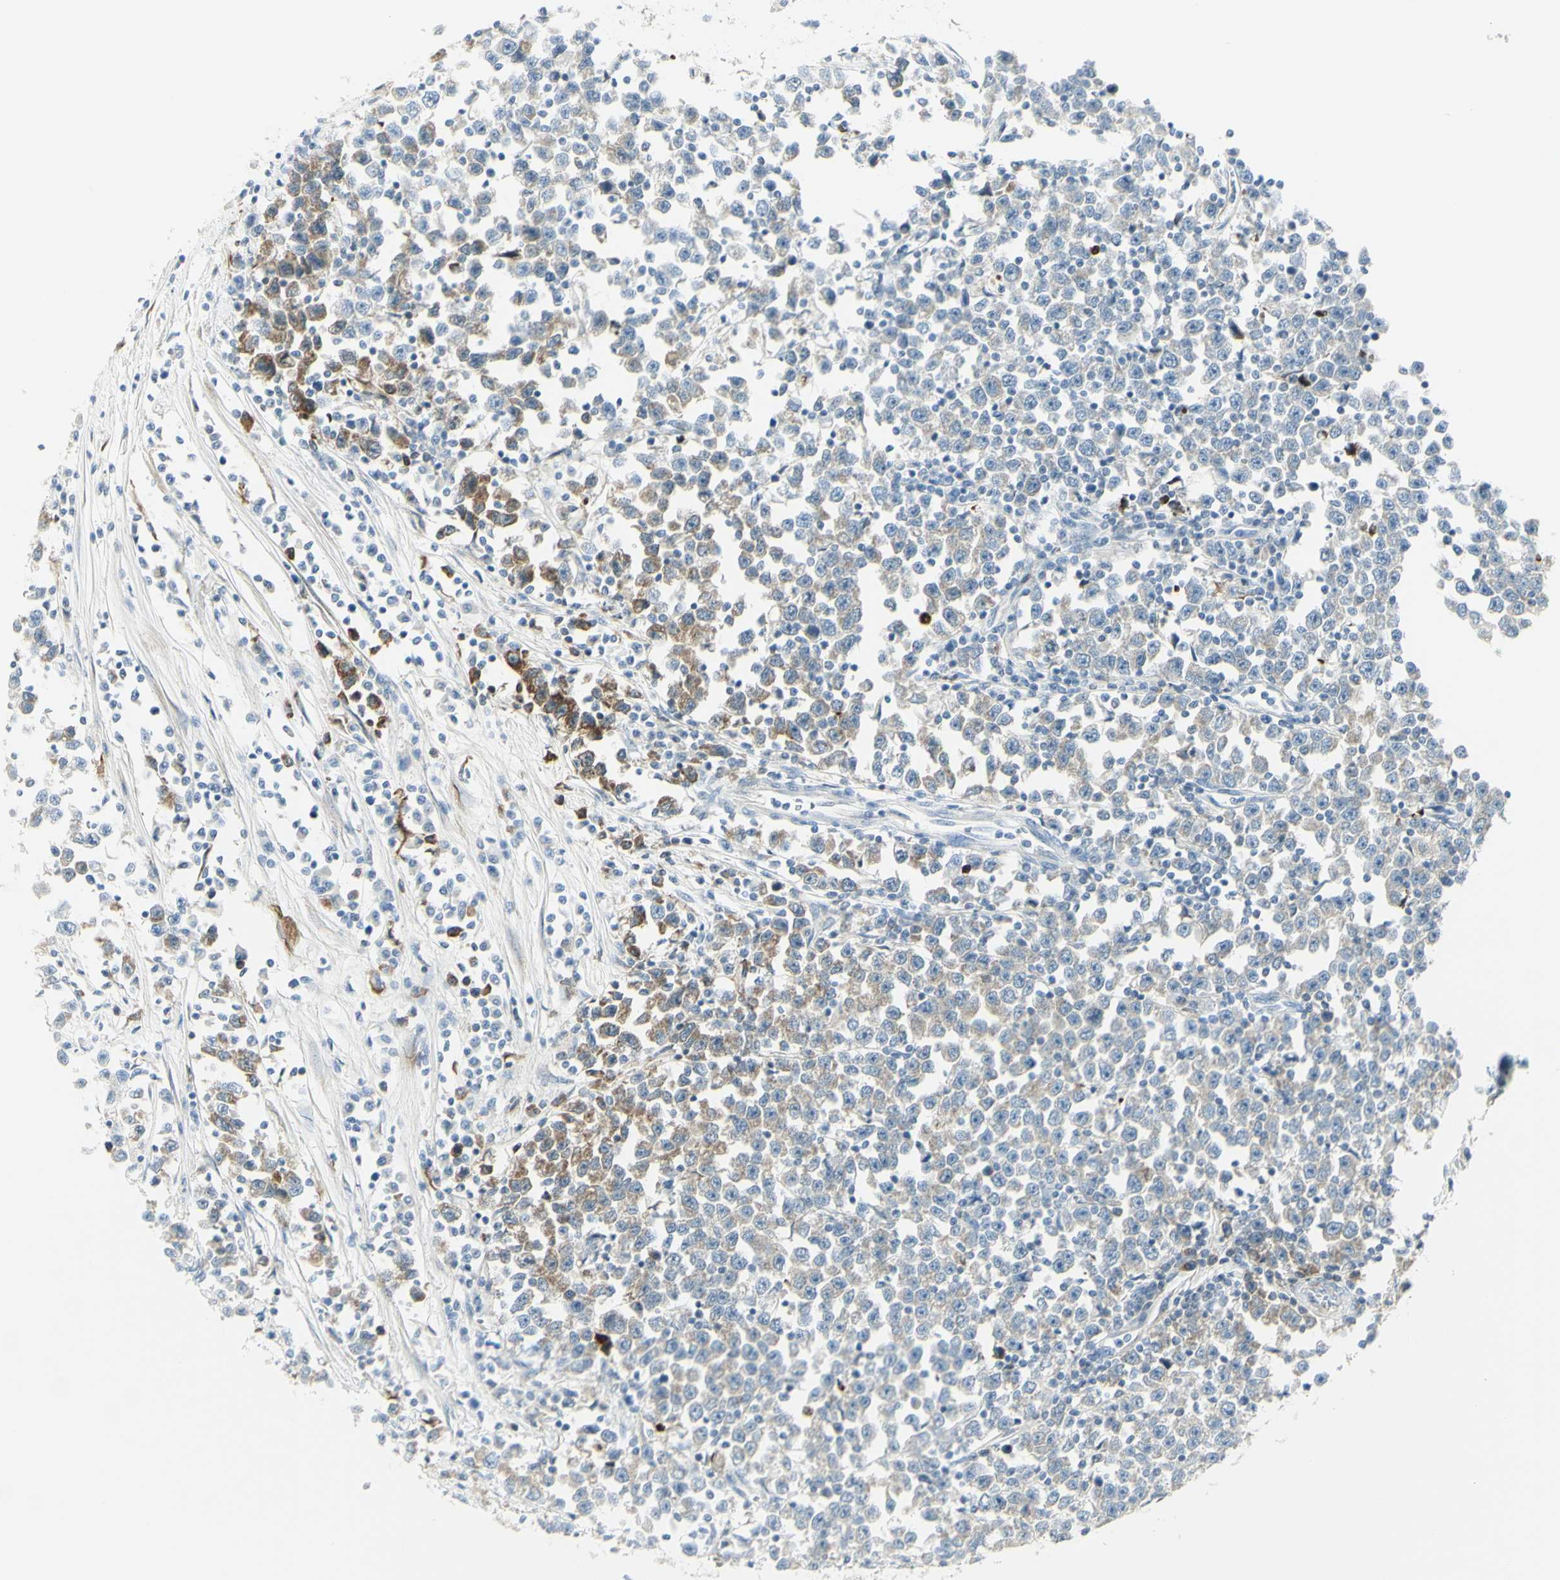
{"staining": {"intensity": "weak", "quantity": "25%-75%", "location": "cytoplasmic/membranous"}, "tissue": "testis cancer", "cell_type": "Tumor cells", "image_type": "cancer", "snomed": [{"axis": "morphology", "description": "Seminoma, NOS"}, {"axis": "topography", "description": "Testis"}], "caption": "DAB (3,3'-diaminobenzidine) immunohistochemical staining of testis cancer demonstrates weak cytoplasmic/membranous protein positivity in approximately 25%-75% of tumor cells.", "gene": "MDK", "patient": {"sex": "male", "age": 43}}